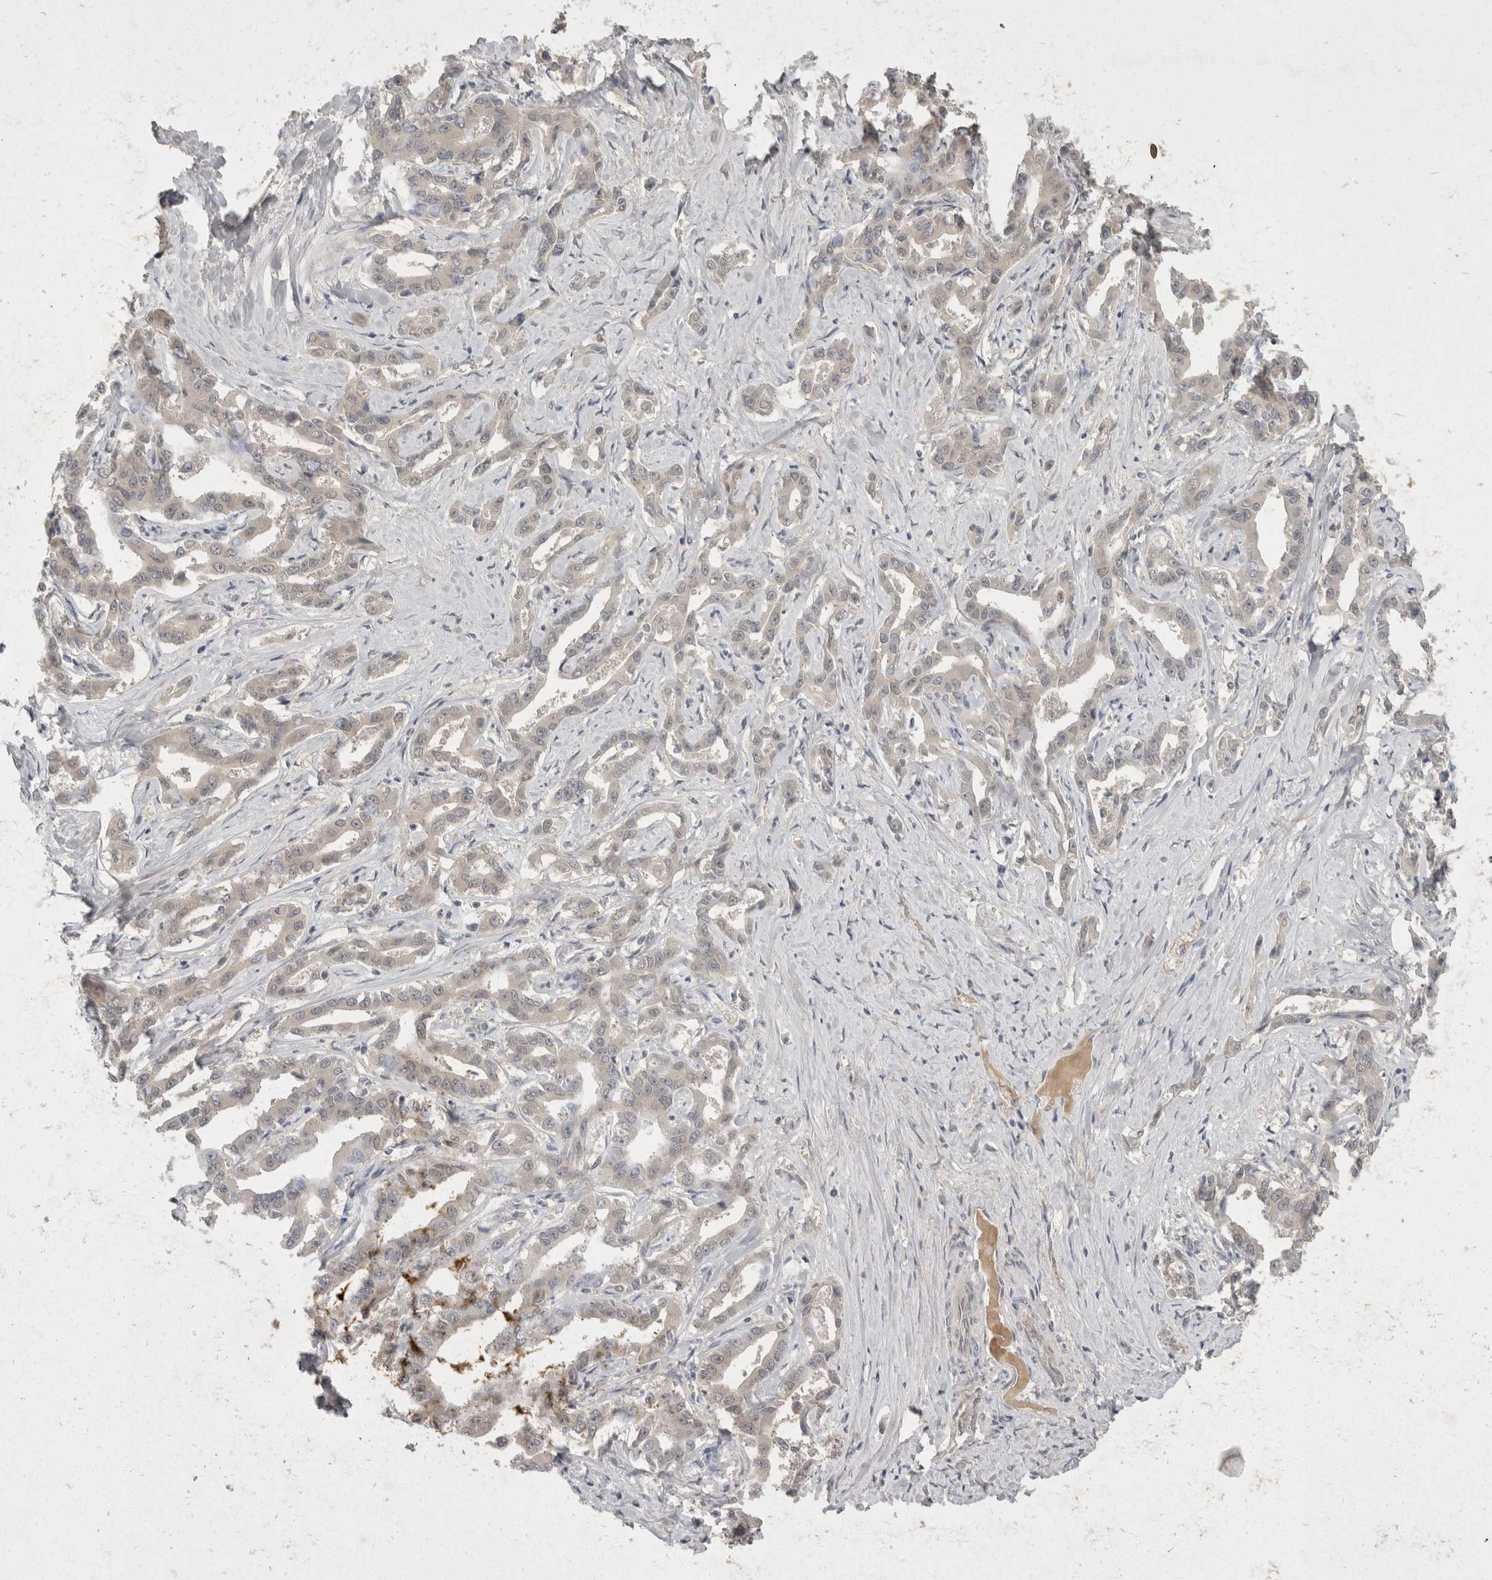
{"staining": {"intensity": "negative", "quantity": "none", "location": "none"}, "tissue": "liver cancer", "cell_type": "Tumor cells", "image_type": "cancer", "snomed": [{"axis": "morphology", "description": "Cholangiocarcinoma"}, {"axis": "topography", "description": "Liver"}], "caption": "A histopathology image of human liver cholangiocarcinoma is negative for staining in tumor cells. Nuclei are stained in blue.", "gene": "TOM1L2", "patient": {"sex": "male", "age": 59}}